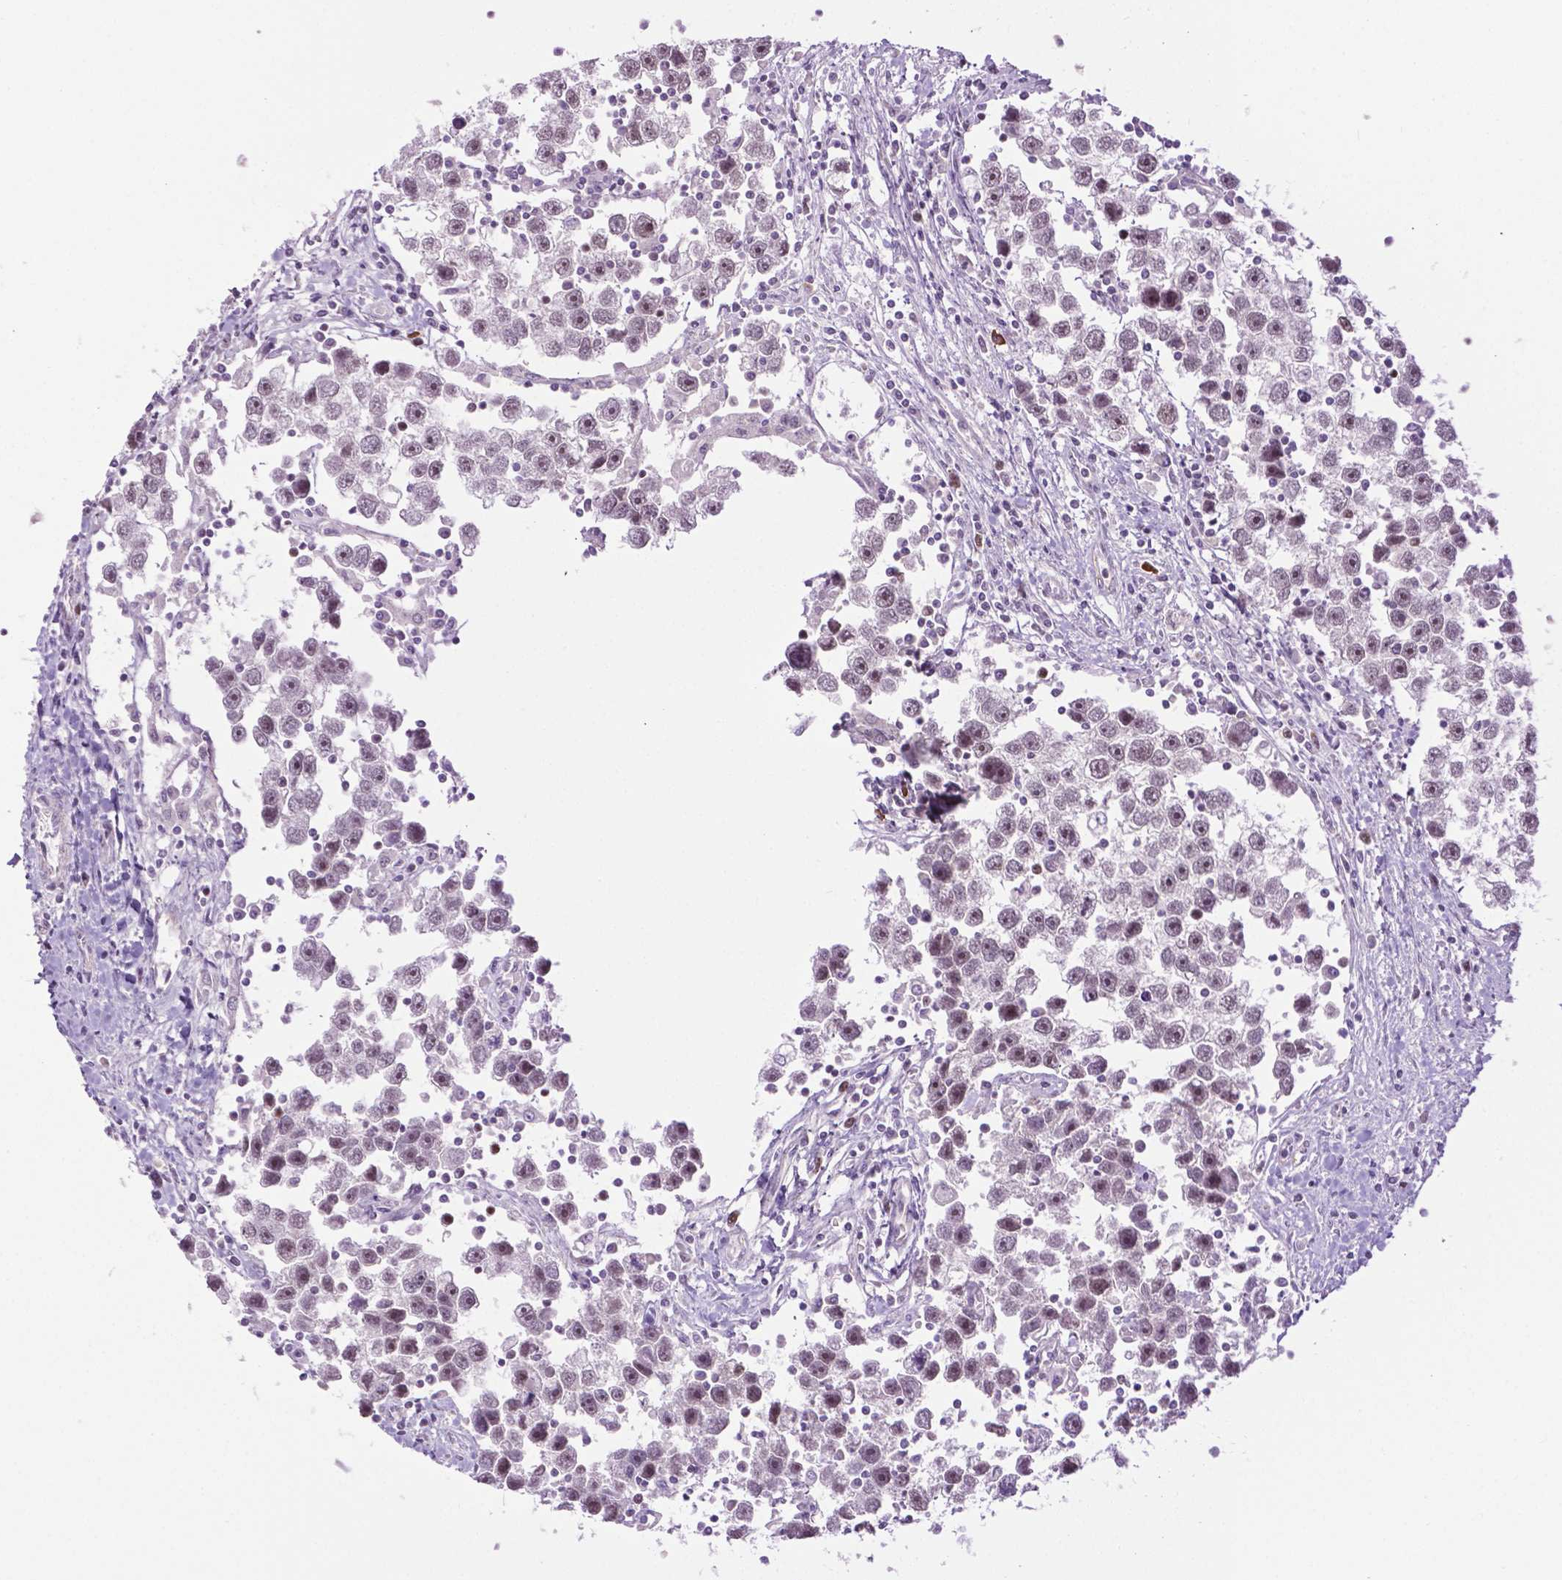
{"staining": {"intensity": "weak", "quantity": "<25%", "location": "nuclear"}, "tissue": "testis cancer", "cell_type": "Tumor cells", "image_type": "cancer", "snomed": [{"axis": "morphology", "description": "Seminoma, NOS"}, {"axis": "topography", "description": "Testis"}], "caption": "This is an immunohistochemistry (IHC) image of testis seminoma. There is no expression in tumor cells.", "gene": "DENND4A", "patient": {"sex": "male", "age": 30}}